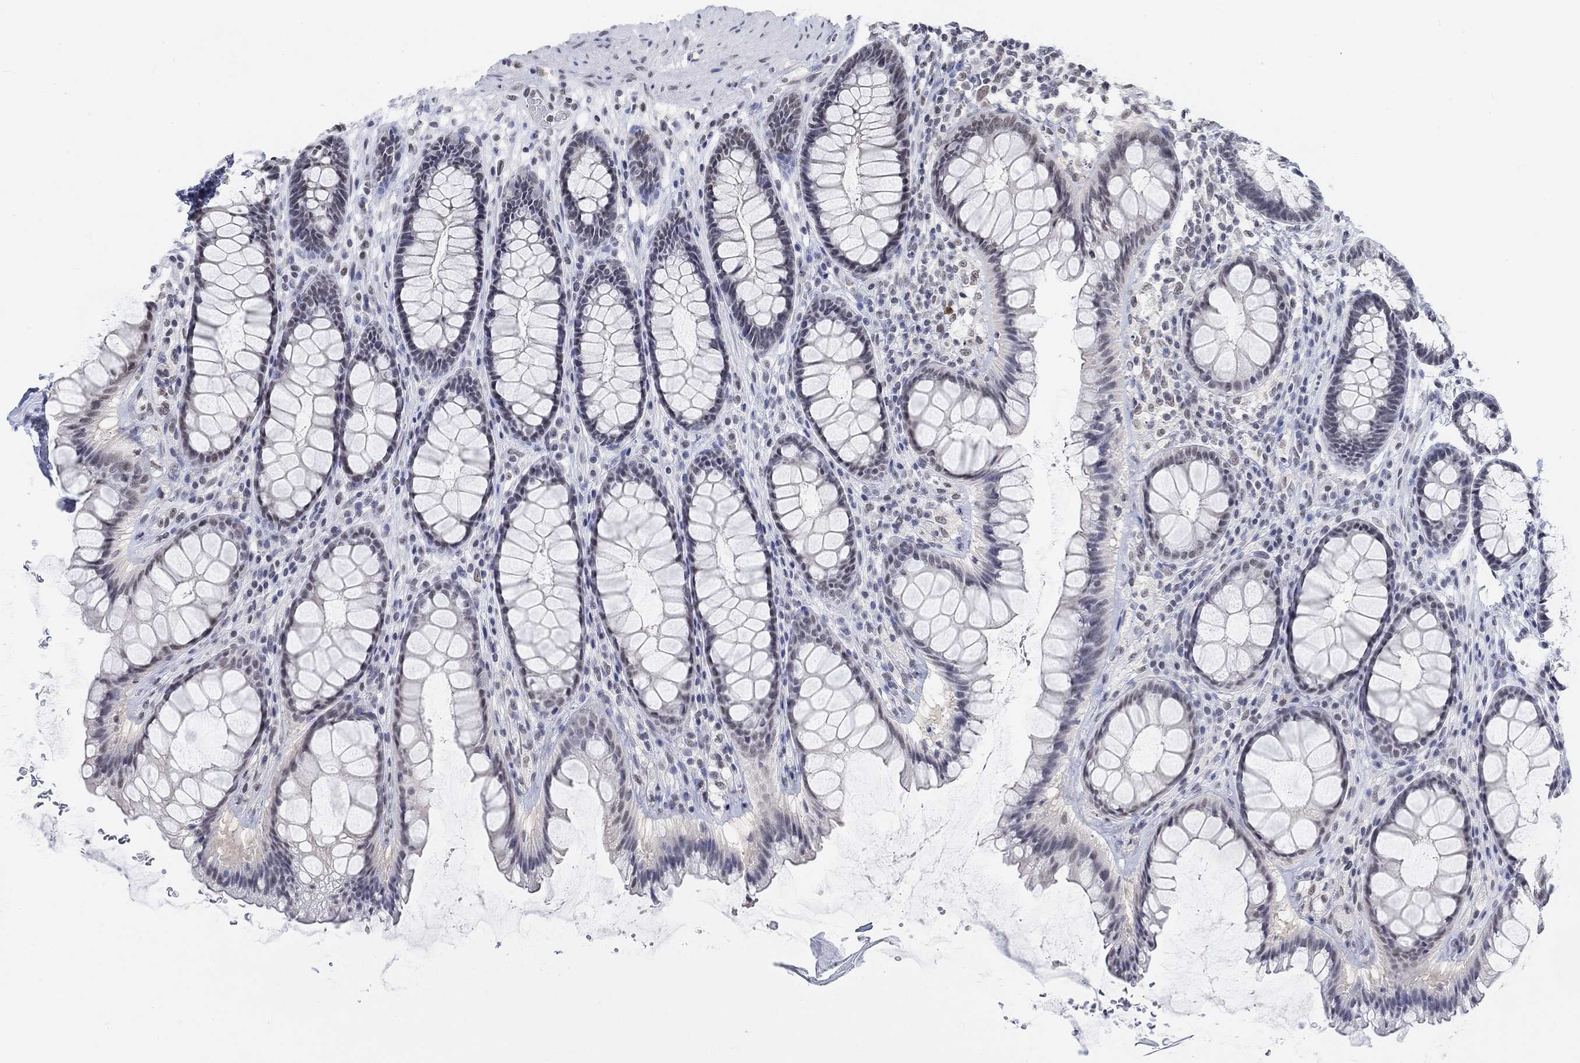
{"staining": {"intensity": "weak", "quantity": "<25%", "location": "nuclear"}, "tissue": "rectum", "cell_type": "Glandular cells", "image_type": "normal", "snomed": [{"axis": "morphology", "description": "Normal tissue, NOS"}, {"axis": "topography", "description": "Rectum"}], "caption": "IHC photomicrograph of benign human rectum stained for a protein (brown), which shows no positivity in glandular cells.", "gene": "PURG", "patient": {"sex": "male", "age": 72}}